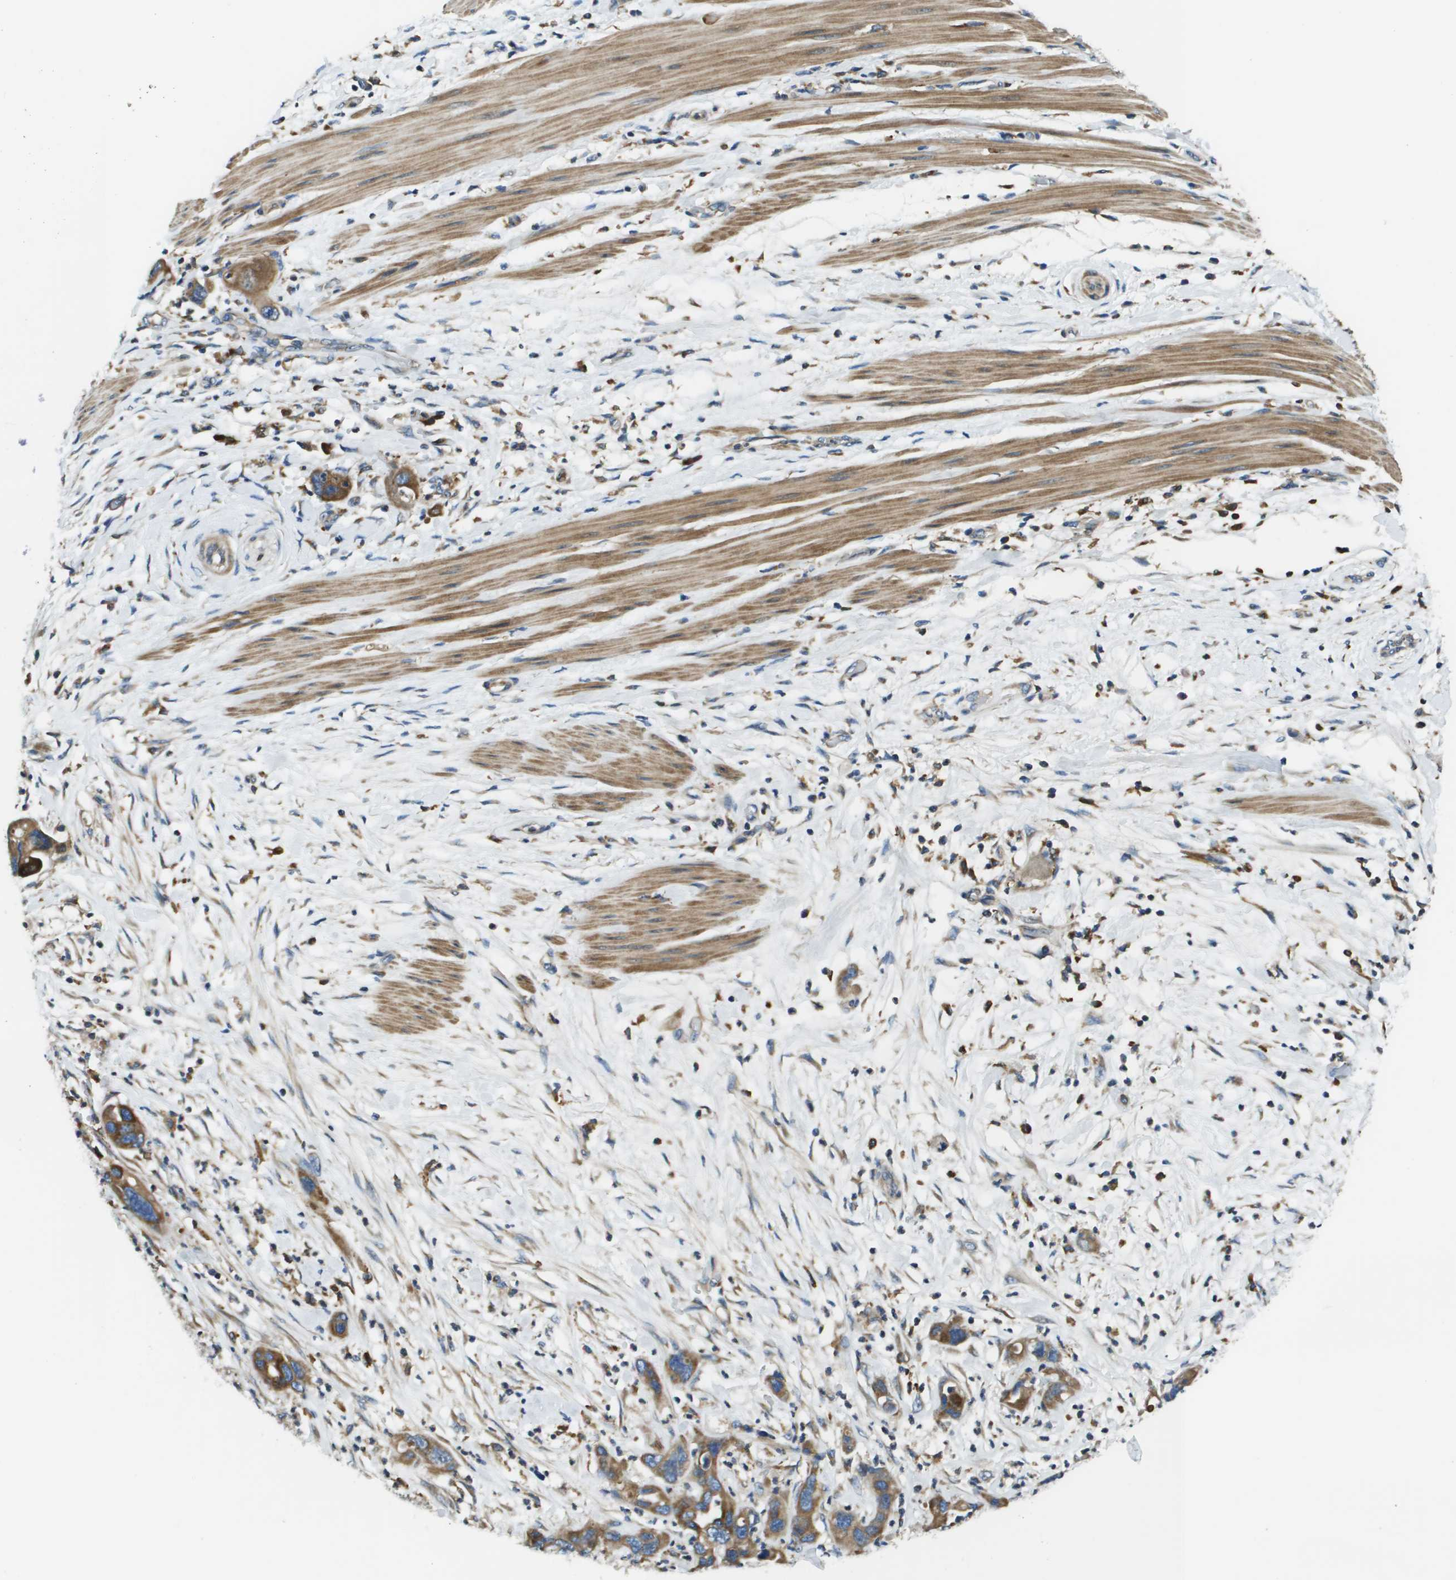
{"staining": {"intensity": "moderate", "quantity": ">75%", "location": "cytoplasmic/membranous"}, "tissue": "pancreatic cancer", "cell_type": "Tumor cells", "image_type": "cancer", "snomed": [{"axis": "morphology", "description": "Adenocarcinoma, NOS"}, {"axis": "topography", "description": "Pancreas"}], "caption": "Pancreatic cancer stained with DAB (3,3'-diaminobenzidine) IHC demonstrates medium levels of moderate cytoplasmic/membranous positivity in about >75% of tumor cells.", "gene": "CNPY3", "patient": {"sex": "female", "age": 71}}